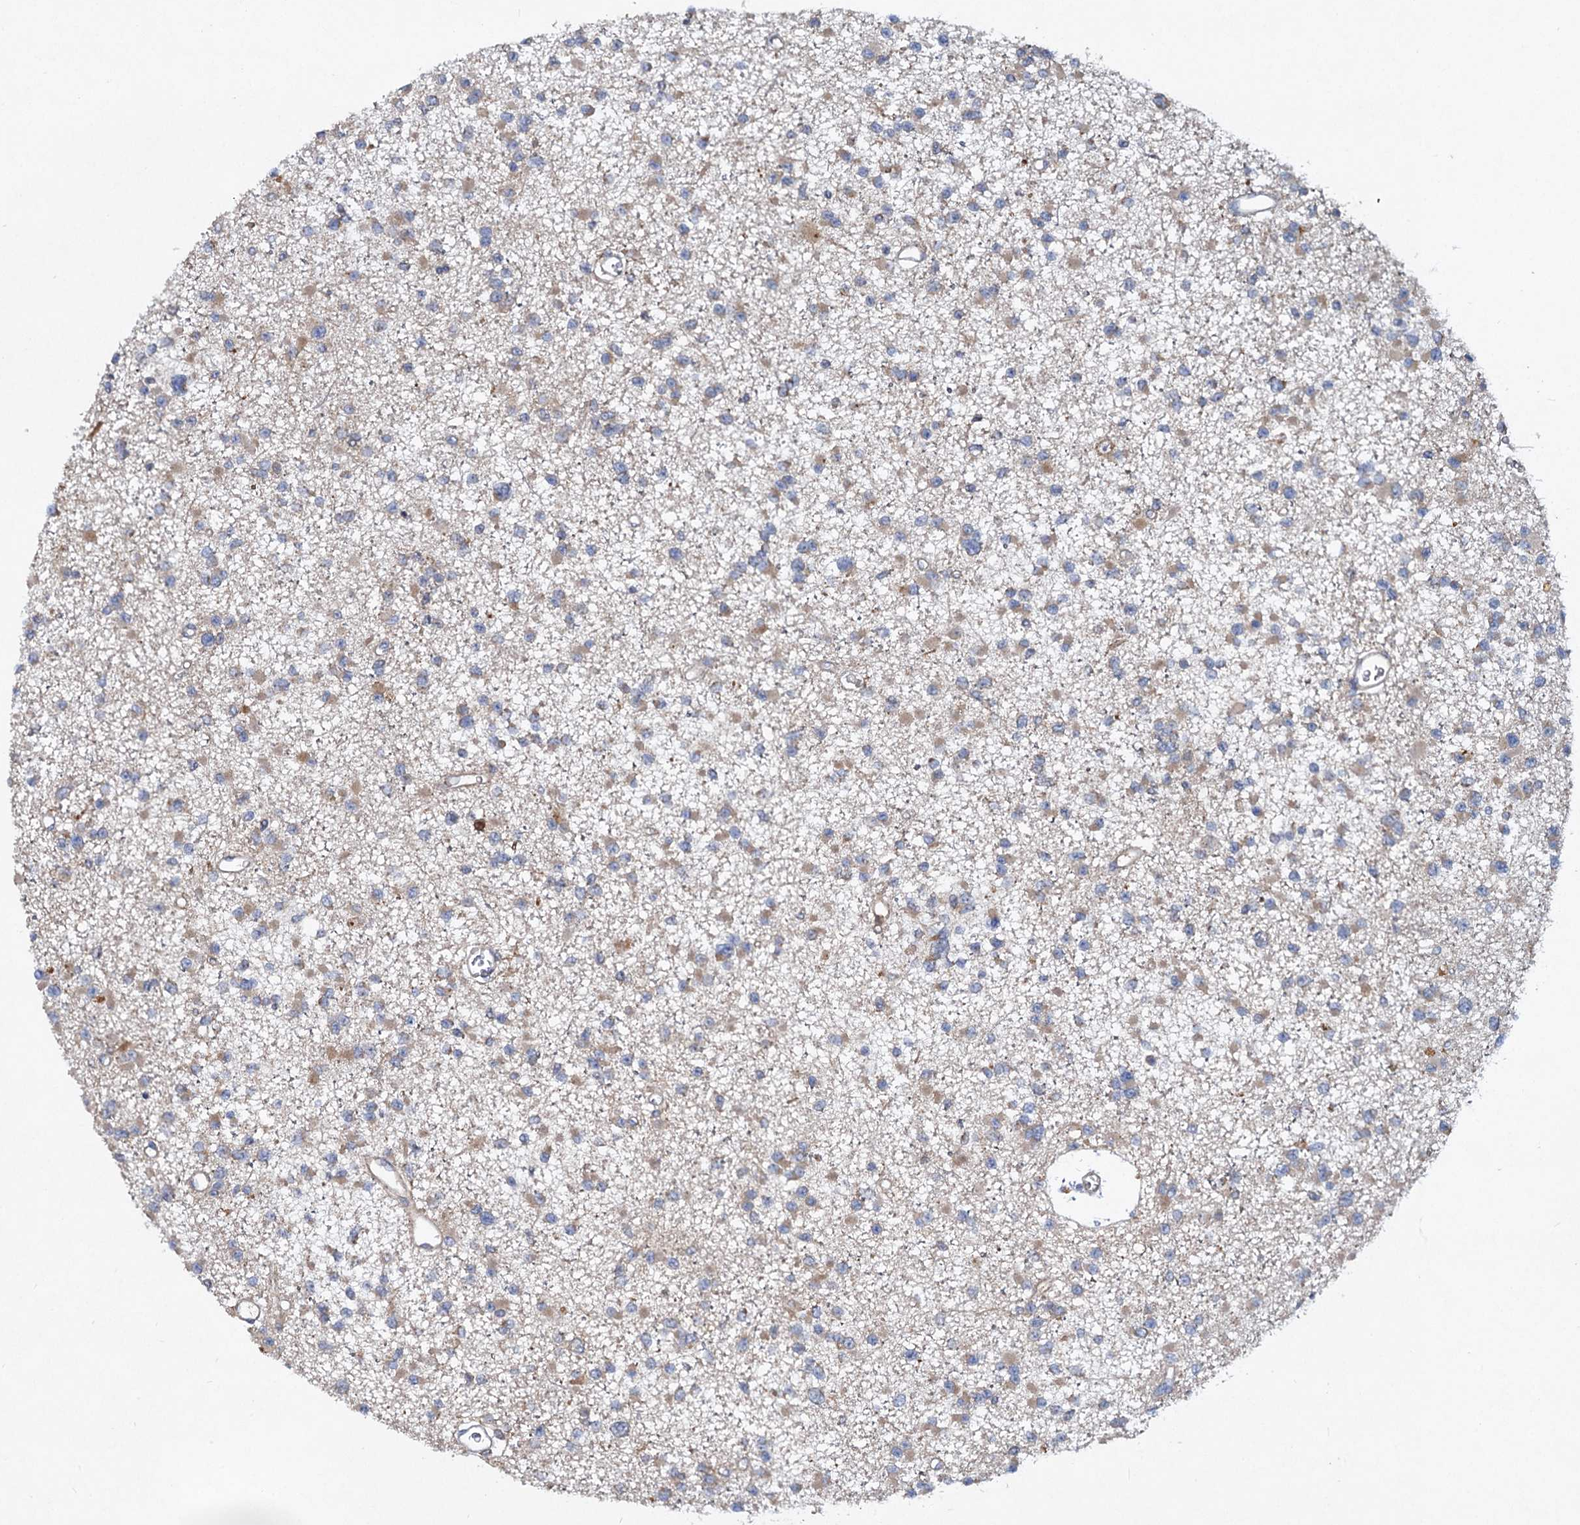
{"staining": {"intensity": "weak", "quantity": "25%-75%", "location": "cytoplasmic/membranous"}, "tissue": "glioma", "cell_type": "Tumor cells", "image_type": "cancer", "snomed": [{"axis": "morphology", "description": "Glioma, malignant, Low grade"}, {"axis": "topography", "description": "Brain"}], "caption": "High-magnification brightfield microscopy of glioma stained with DAB (3,3'-diaminobenzidine) (brown) and counterstained with hematoxylin (blue). tumor cells exhibit weak cytoplasmic/membranous staining is seen in approximately25%-75% of cells.", "gene": "ALKBH7", "patient": {"sex": "female", "age": 22}}